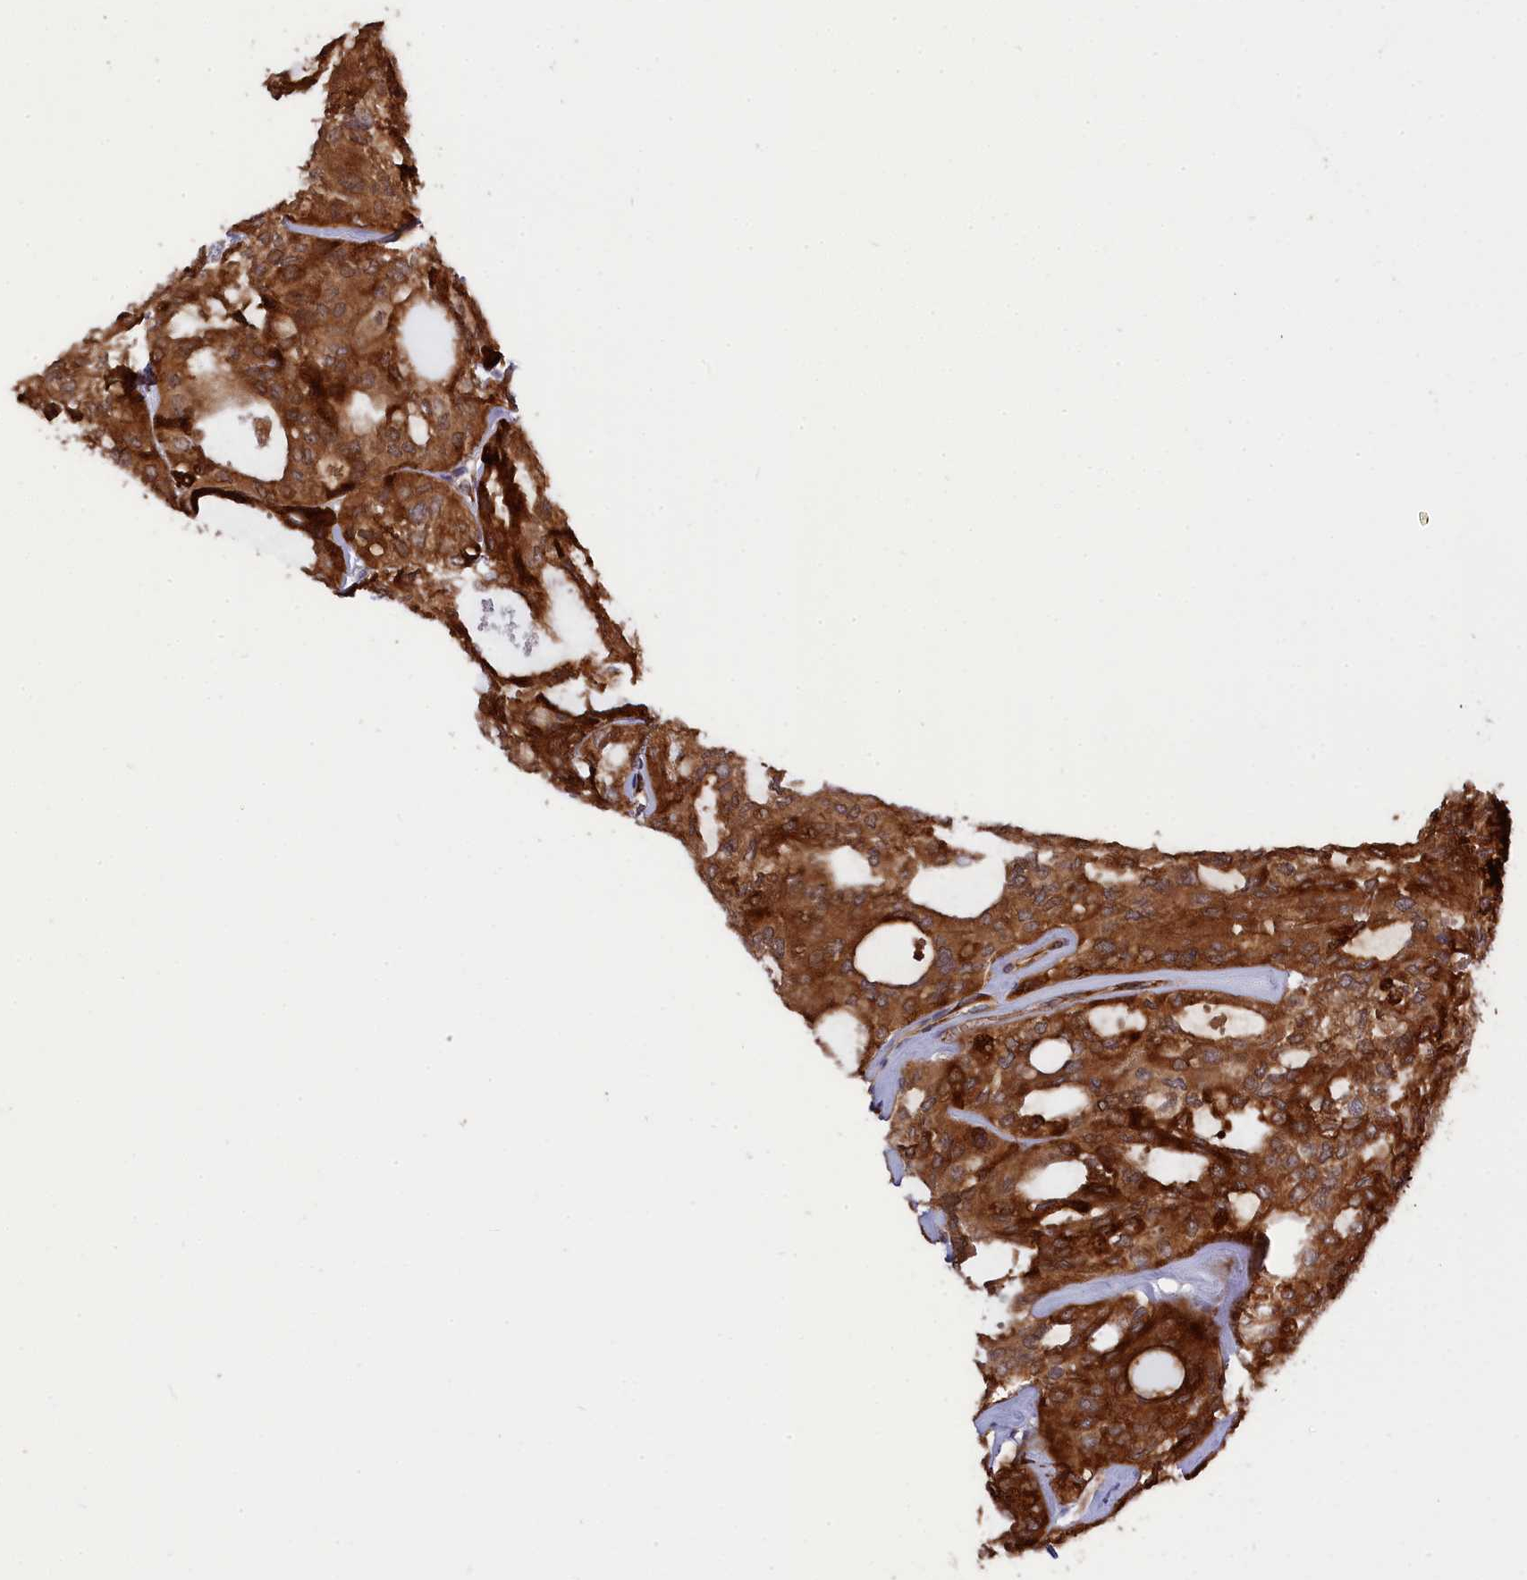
{"staining": {"intensity": "strong", "quantity": ">75%", "location": "cytoplasmic/membranous"}, "tissue": "thyroid cancer", "cell_type": "Tumor cells", "image_type": "cancer", "snomed": [{"axis": "morphology", "description": "Follicular adenoma carcinoma, NOS"}, {"axis": "topography", "description": "Thyroid gland"}], "caption": "Immunohistochemistry (DAB) staining of human thyroid cancer demonstrates strong cytoplasmic/membranous protein staining in about >75% of tumor cells. (Stains: DAB (3,3'-diaminobenzidine) in brown, nuclei in blue, Microscopy: brightfield microscopy at high magnification).", "gene": "DDX60L", "patient": {"sex": "male", "age": 75}}